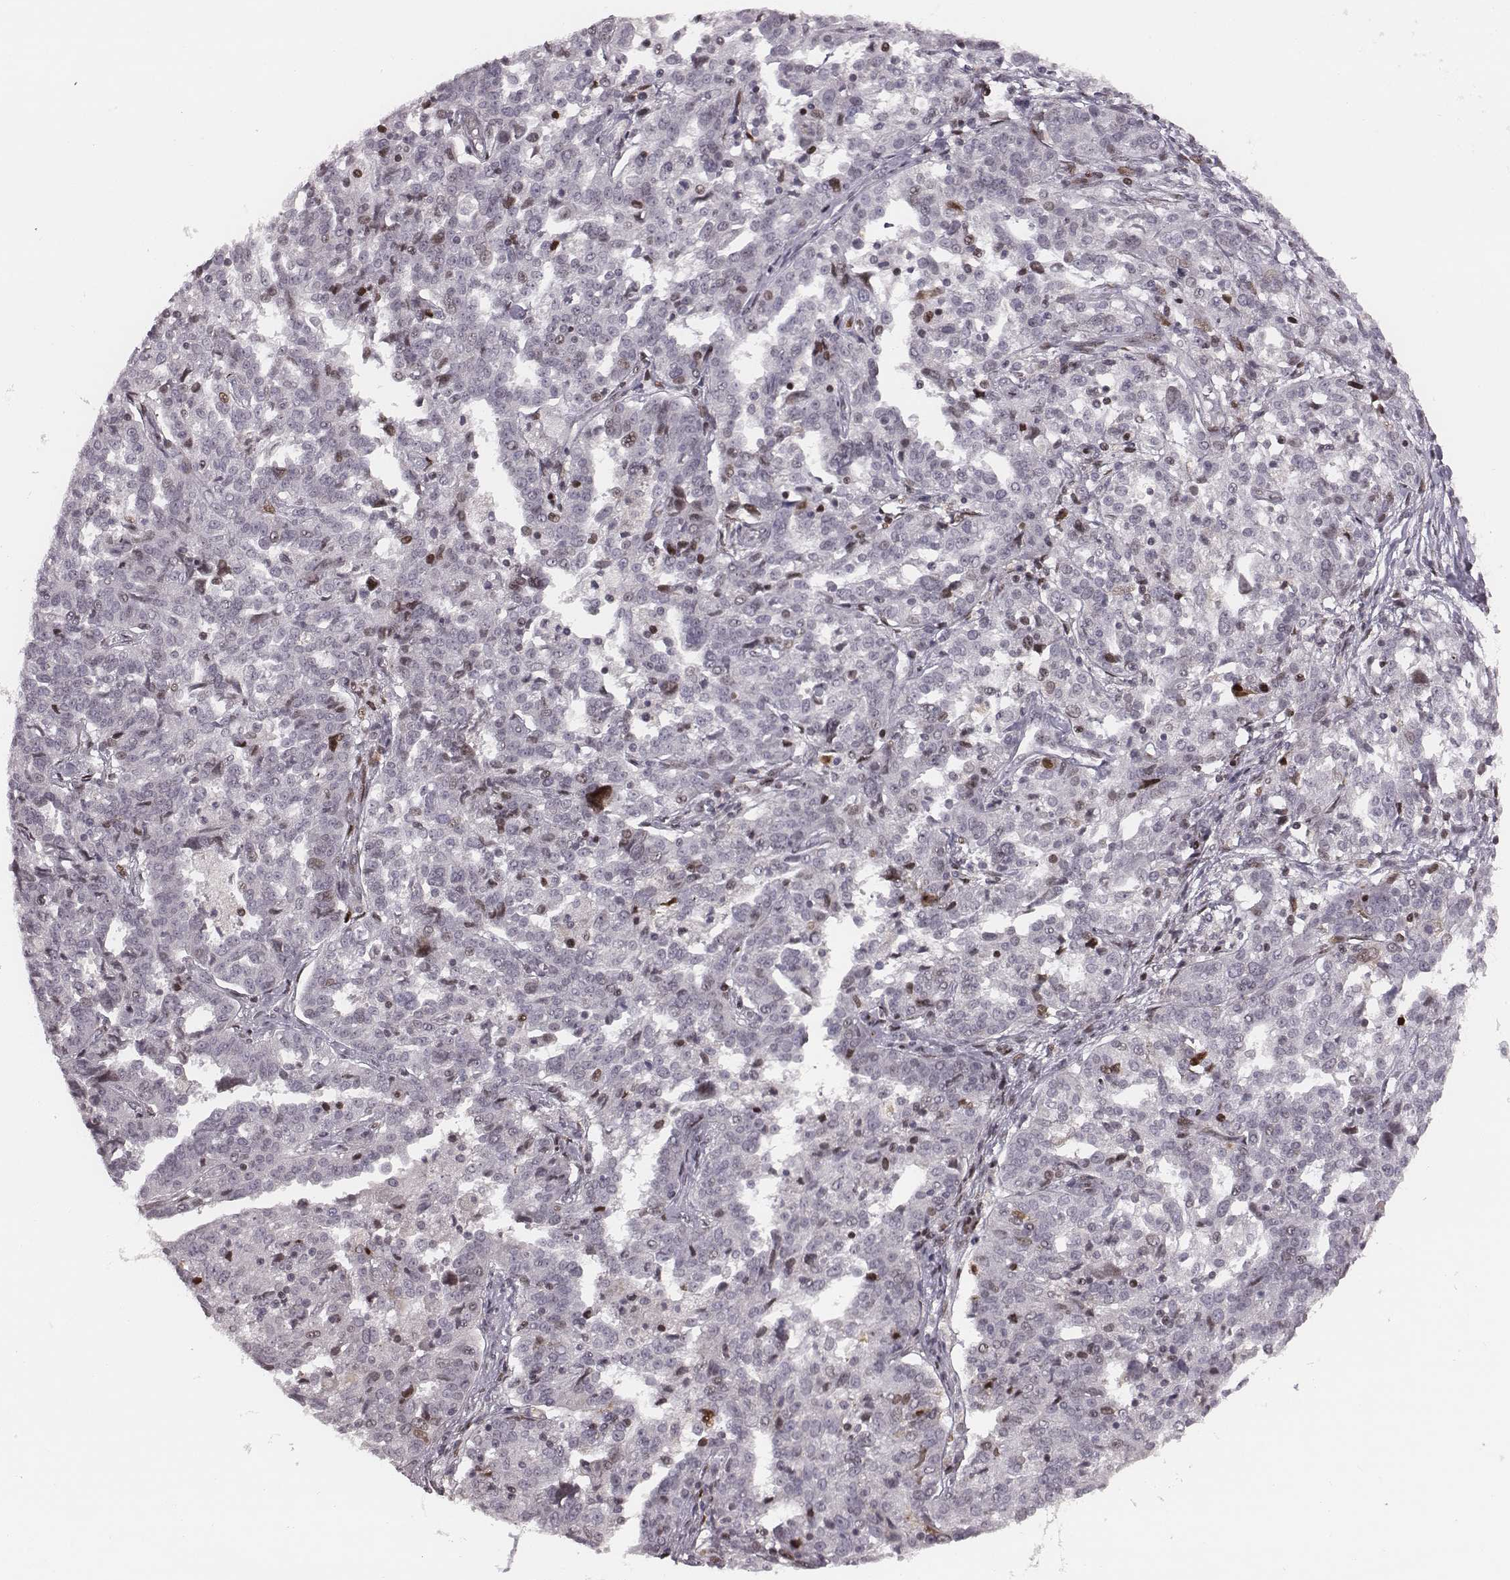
{"staining": {"intensity": "negative", "quantity": "none", "location": "none"}, "tissue": "ovarian cancer", "cell_type": "Tumor cells", "image_type": "cancer", "snomed": [{"axis": "morphology", "description": "Cystadenocarcinoma, serous, NOS"}, {"axis": "topography", "description": "Ovary"}], "caption": "IHC image of human ovarian serous cystadenocarcinoma stained for a protein (brown), which reveals no expression in tumor cells. (DAB immunohistochemistry (IHC), high magnification).", "gene": "NDC1", "patient": {"sex": "female", "age": 67}}